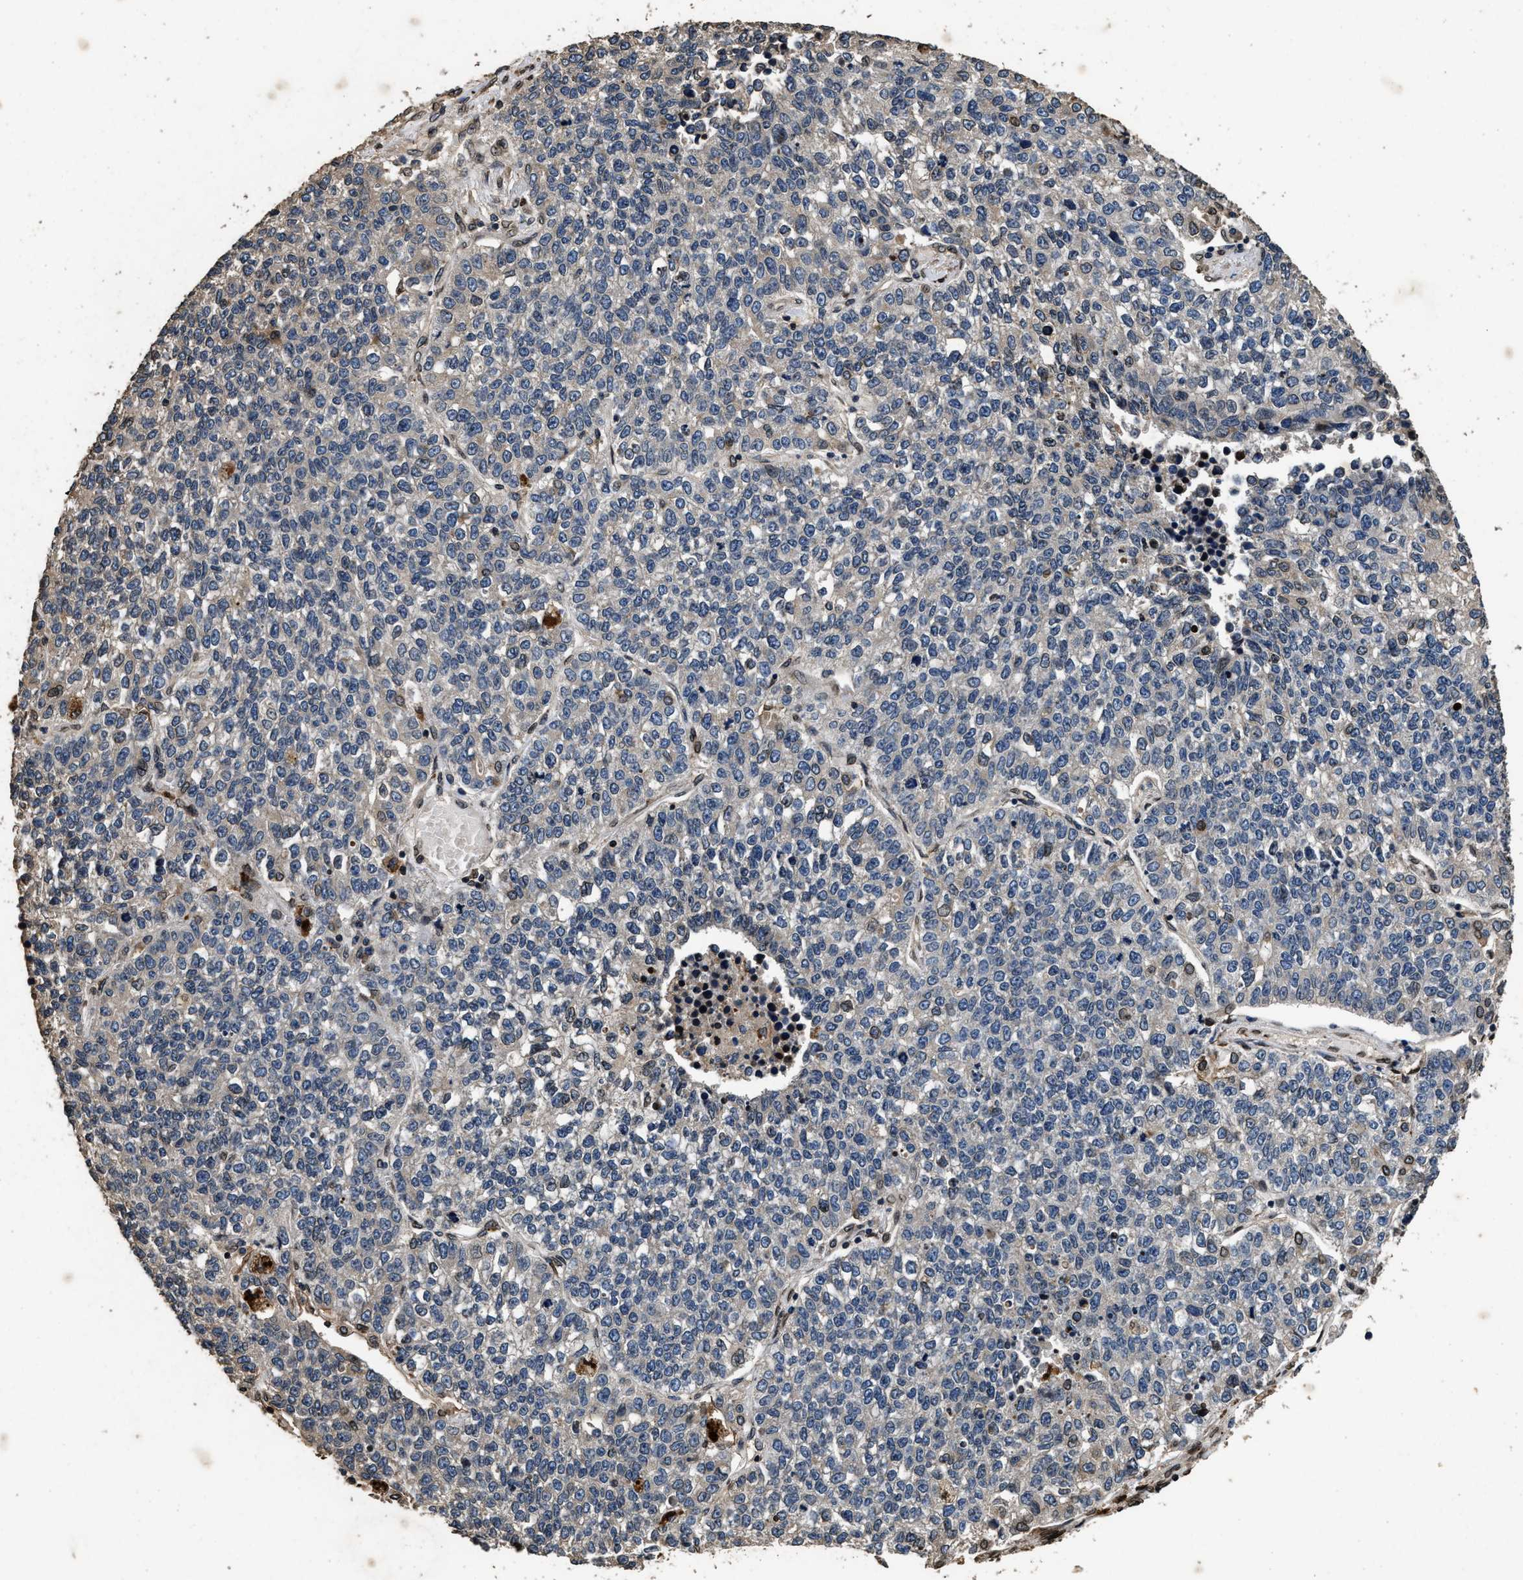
{"staining": {"intensity": "moderate", "quantity": "<25%", "location": "nuclear"}, "tissue": "lung cancer", "cell_type": "Tumor cells", "image_type": "cancer", "snomed": [{"axis": "morphology", "description": "Adenocarcinoma, NOS"}, {"axis": "topography", "description": "Lung"}], "caption": "A photomicrograph of human lung adenocarcinoma stained for a protein displays moderate nuclear brown staining in tumor cells.", "gene": "ACCS", "patient": {"sex": "male", "age": 49}}